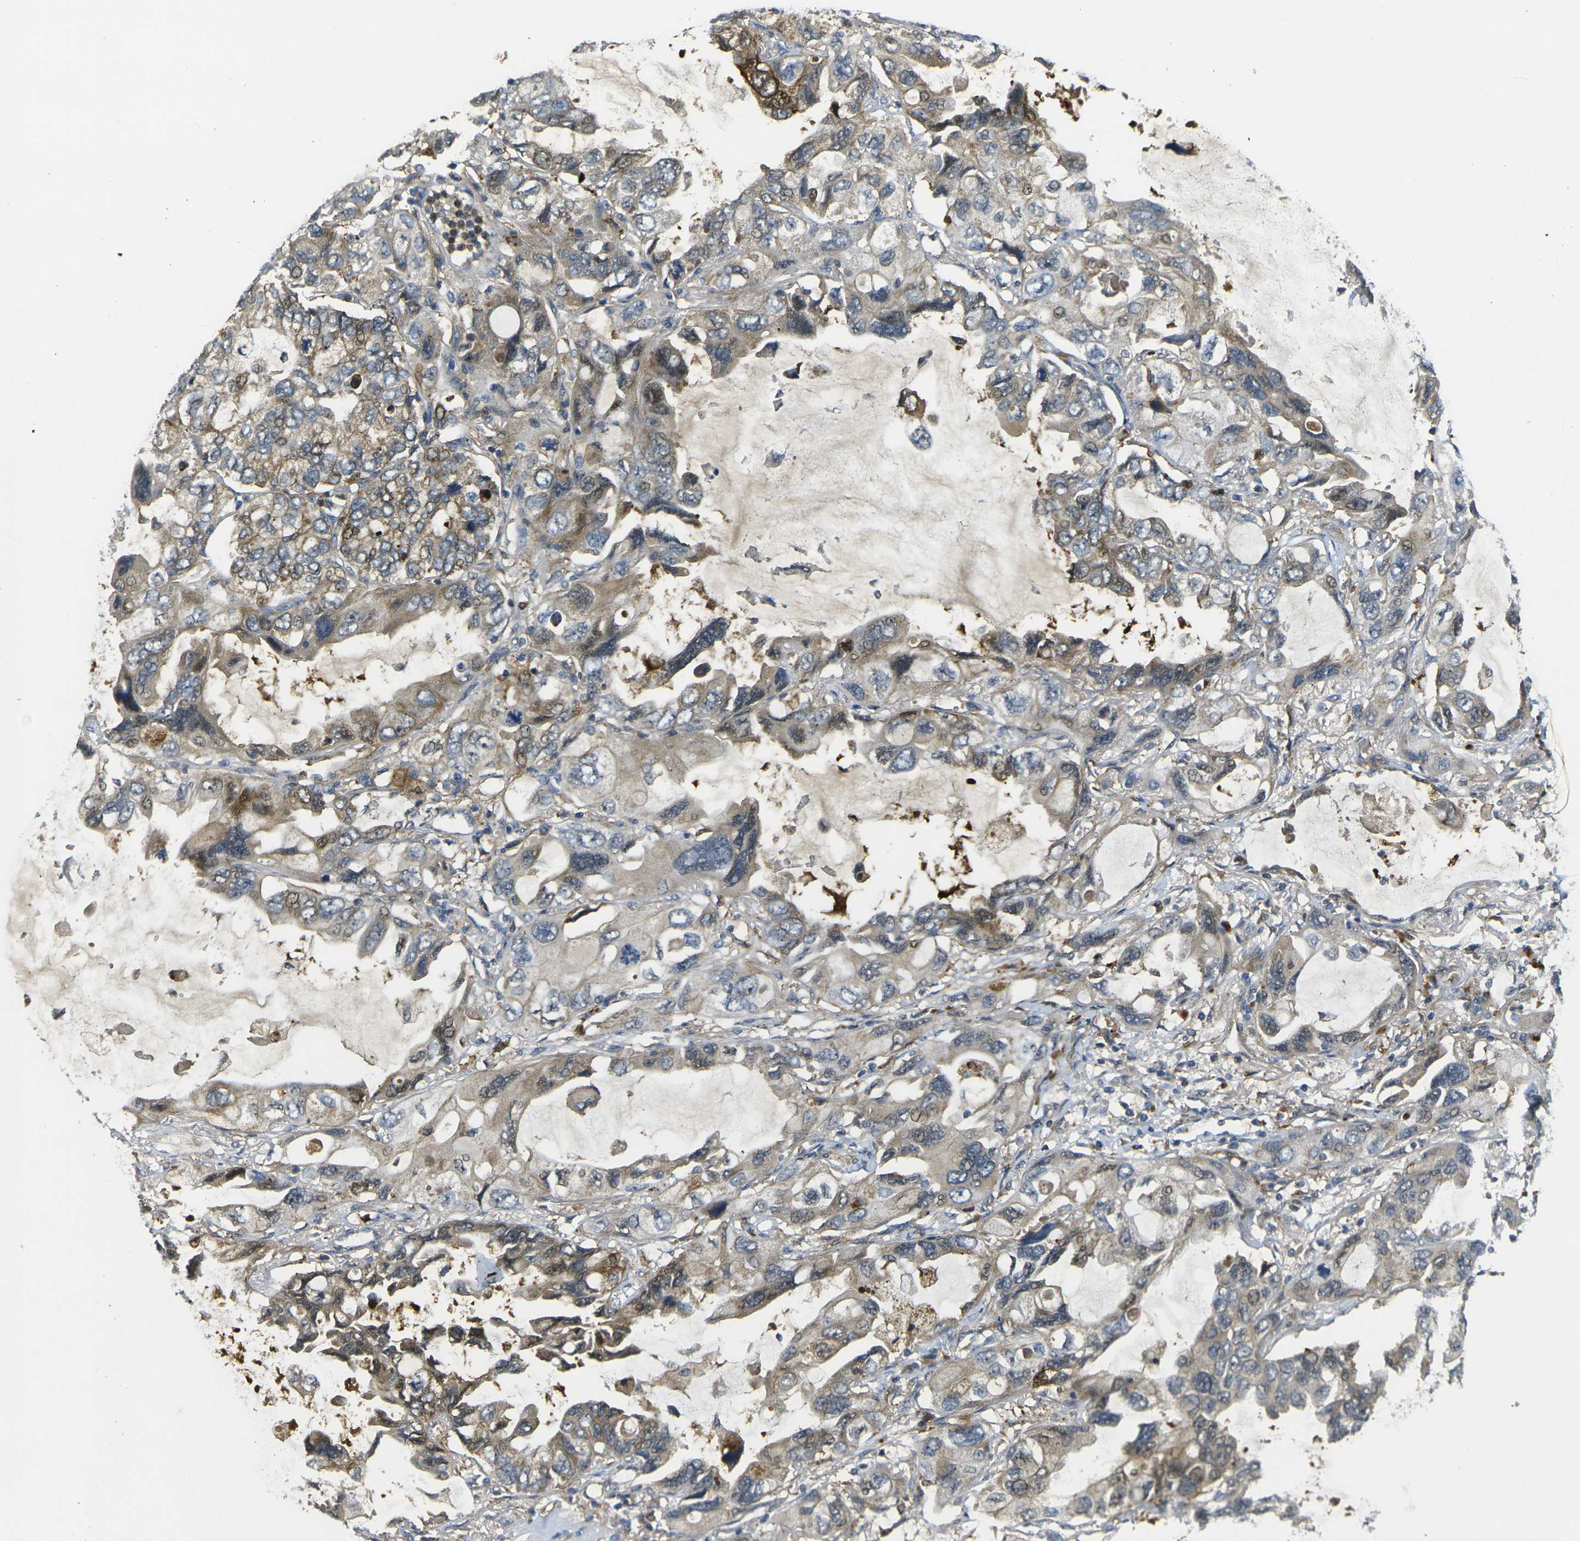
{"staining": {"intensity": "weak", "quantity": ">75%", "location": "cytoplasmic/membranous"}, "tissue": "lung cancer", "cell_type": "Tumor cells", "image_type": "cancer", "snomed": [{"axis": "morphology", "description": "Squamous cell carcinoma, NOS"}, {"axis": "topography", "description": "Lung"}], "caption": "Lung squamous cell carcinoma was stained to show a protein in brown. There is low levels of weak cytoplasmic/membranous expression in approximately >75% of tumor cells. Nuclei are stained in blue.", "gene": "PIGL", "patient": {"sex": "female", "age": 73}}